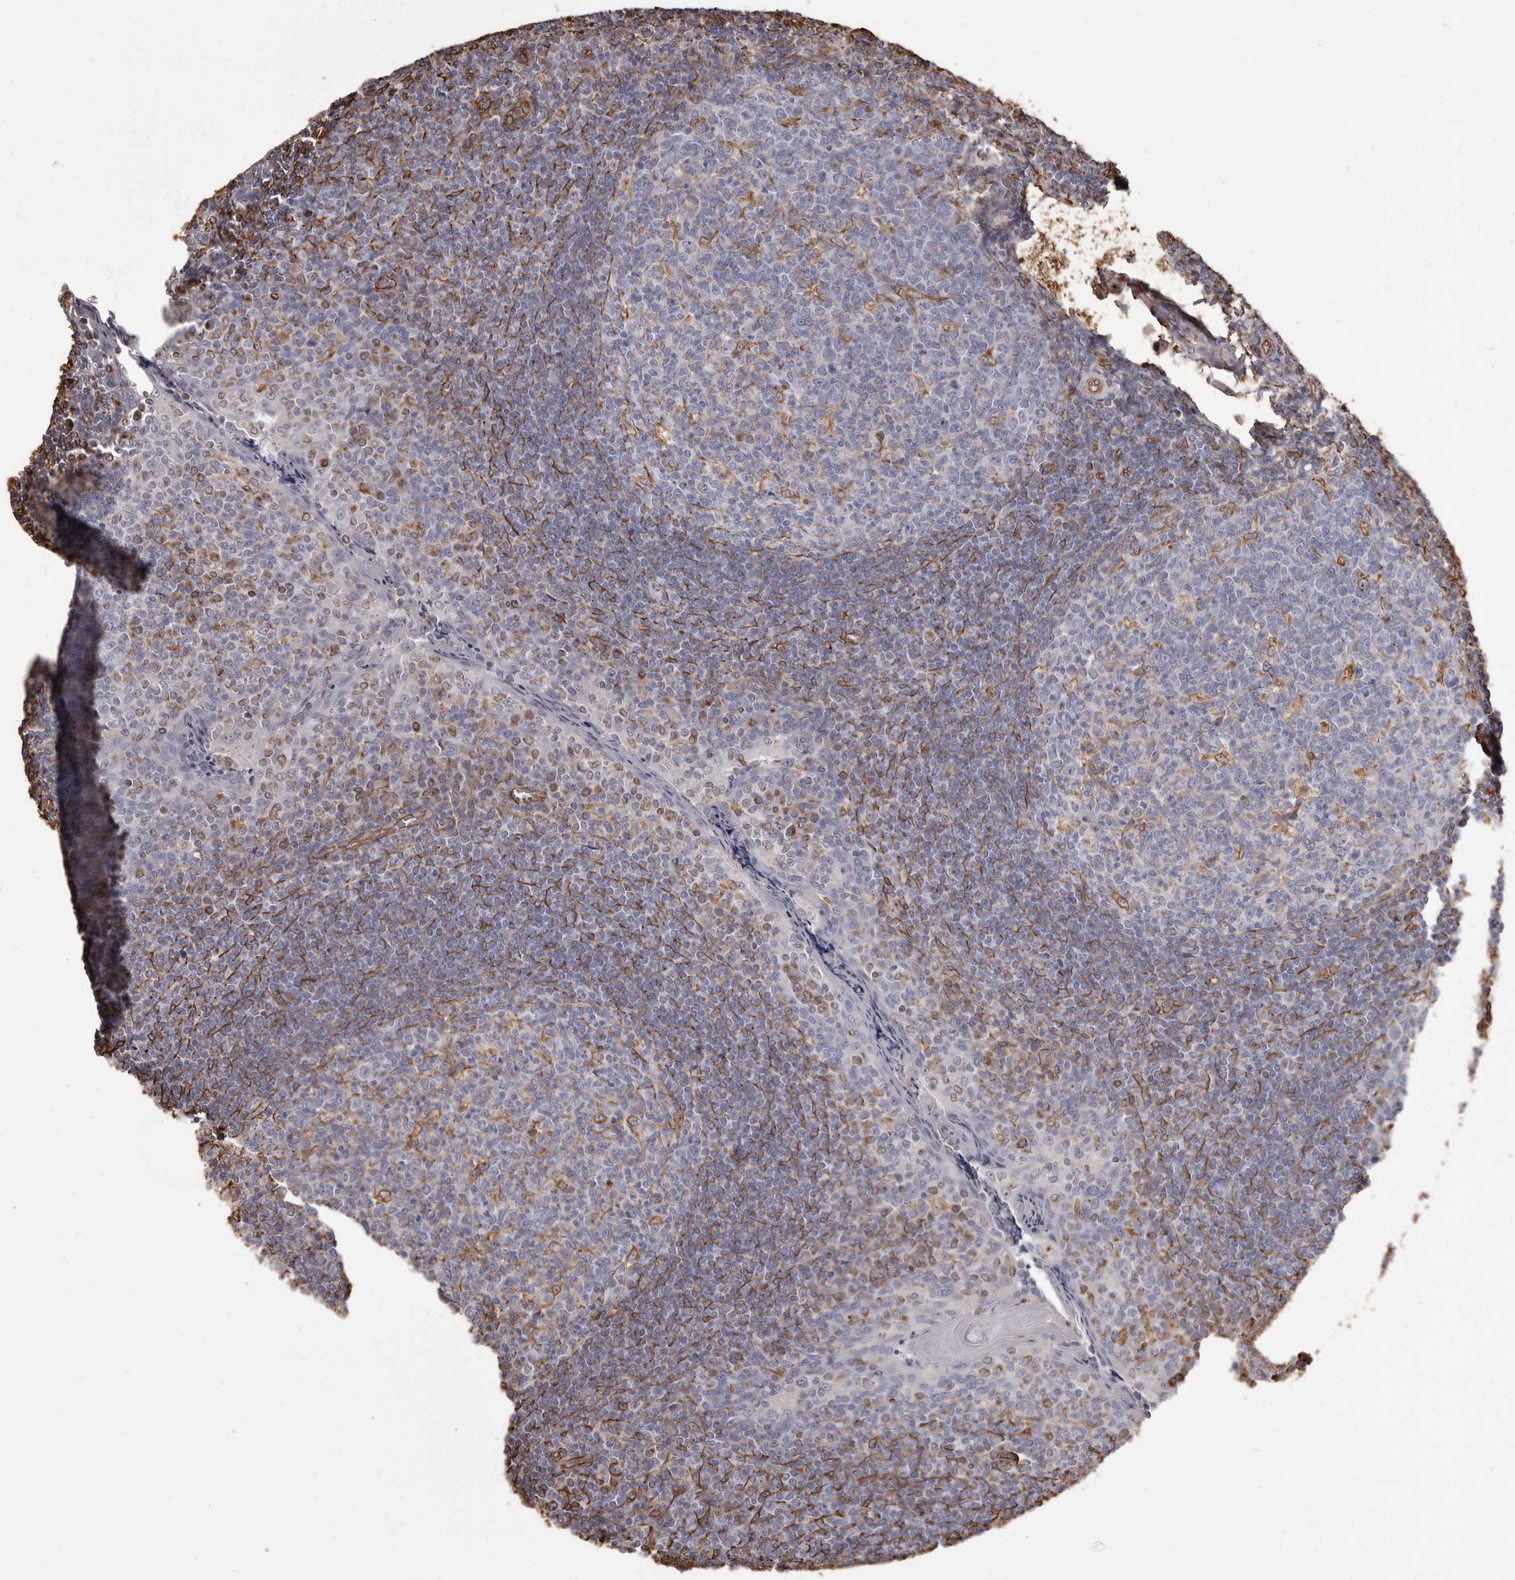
{"staining": {"intensity": "moderate", "quantity": "<25%", "location": "cytoplasmic/membranous"}, "tissue": "tonsil", "cell_type": "Germinal center cells", "image_type": "normal", "snomed": [{"axis": "morphology", "description": "Normal tissue, NOS"}, {"axis": "topography", "description": "Tonsil"}], "caption": "High-power microscopy captured an immunohistochemistry histopathology image of benign tonsil, revealing moderate cytoplasmic/membranous staining in approximately <25% of germinal center cells. The staining was performed using DAB (3,3'-diaminobenzidine), with brown indicating positive protein expression. Nuclei are stained blue with hematoxylin.", "gene": "MTURN", "patient": {"sex": "female", "age": 19}}